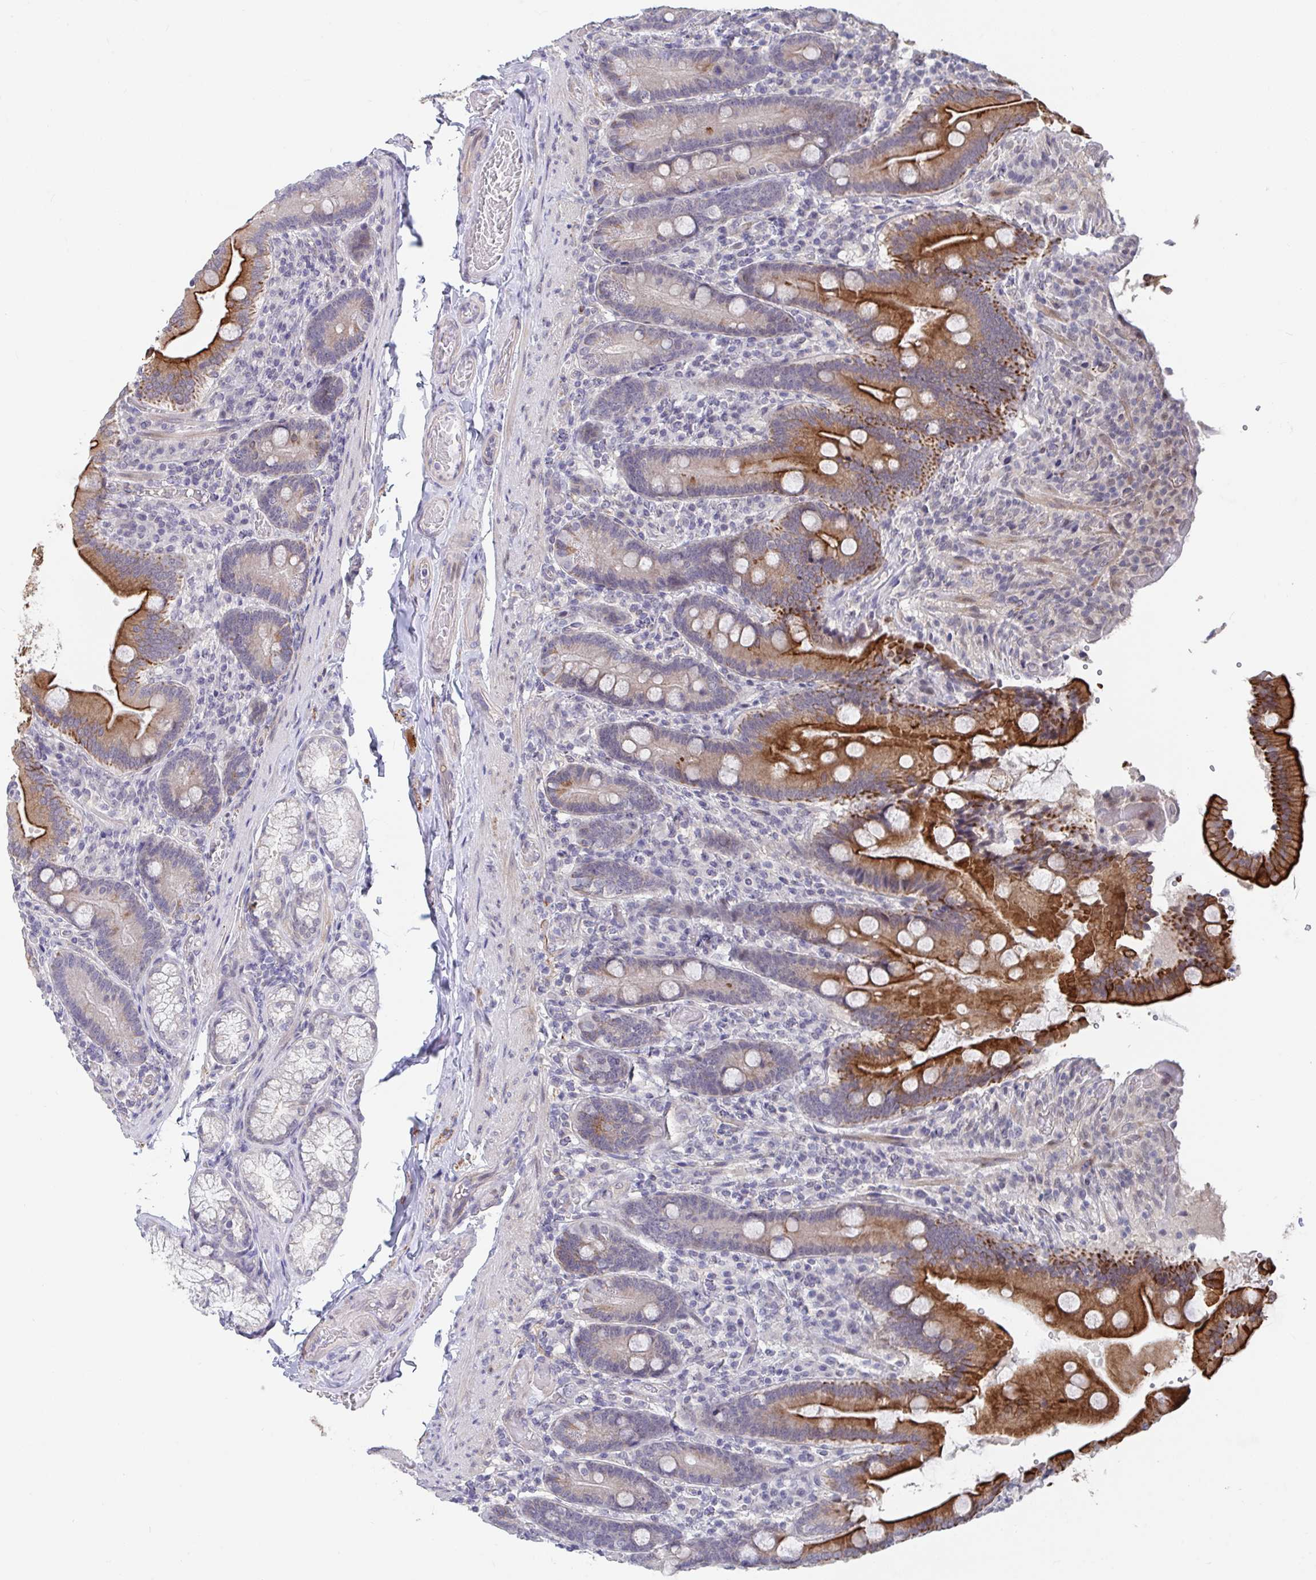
{"staining": {"intensity": "strong", "quantity": "25%-75%", "location": "cytoplasmic/membranous"}, "tissue": "duodenum", "cell_type": "Glandular cells", "image_type": "normal", "snomed": [{"axis": "morphology", "description": "Normal tissue, NOS"}, {"axis": "topography", "description": "Duodenum"}], "caption": "Brown immunohistochemical staining in benign duodenum reveals strong cytoplasmic/membranous positivity in about 25%-75% of glandular cells.", "gene": "FAM156A", "patient": {"sex": "female", "age": 62}}